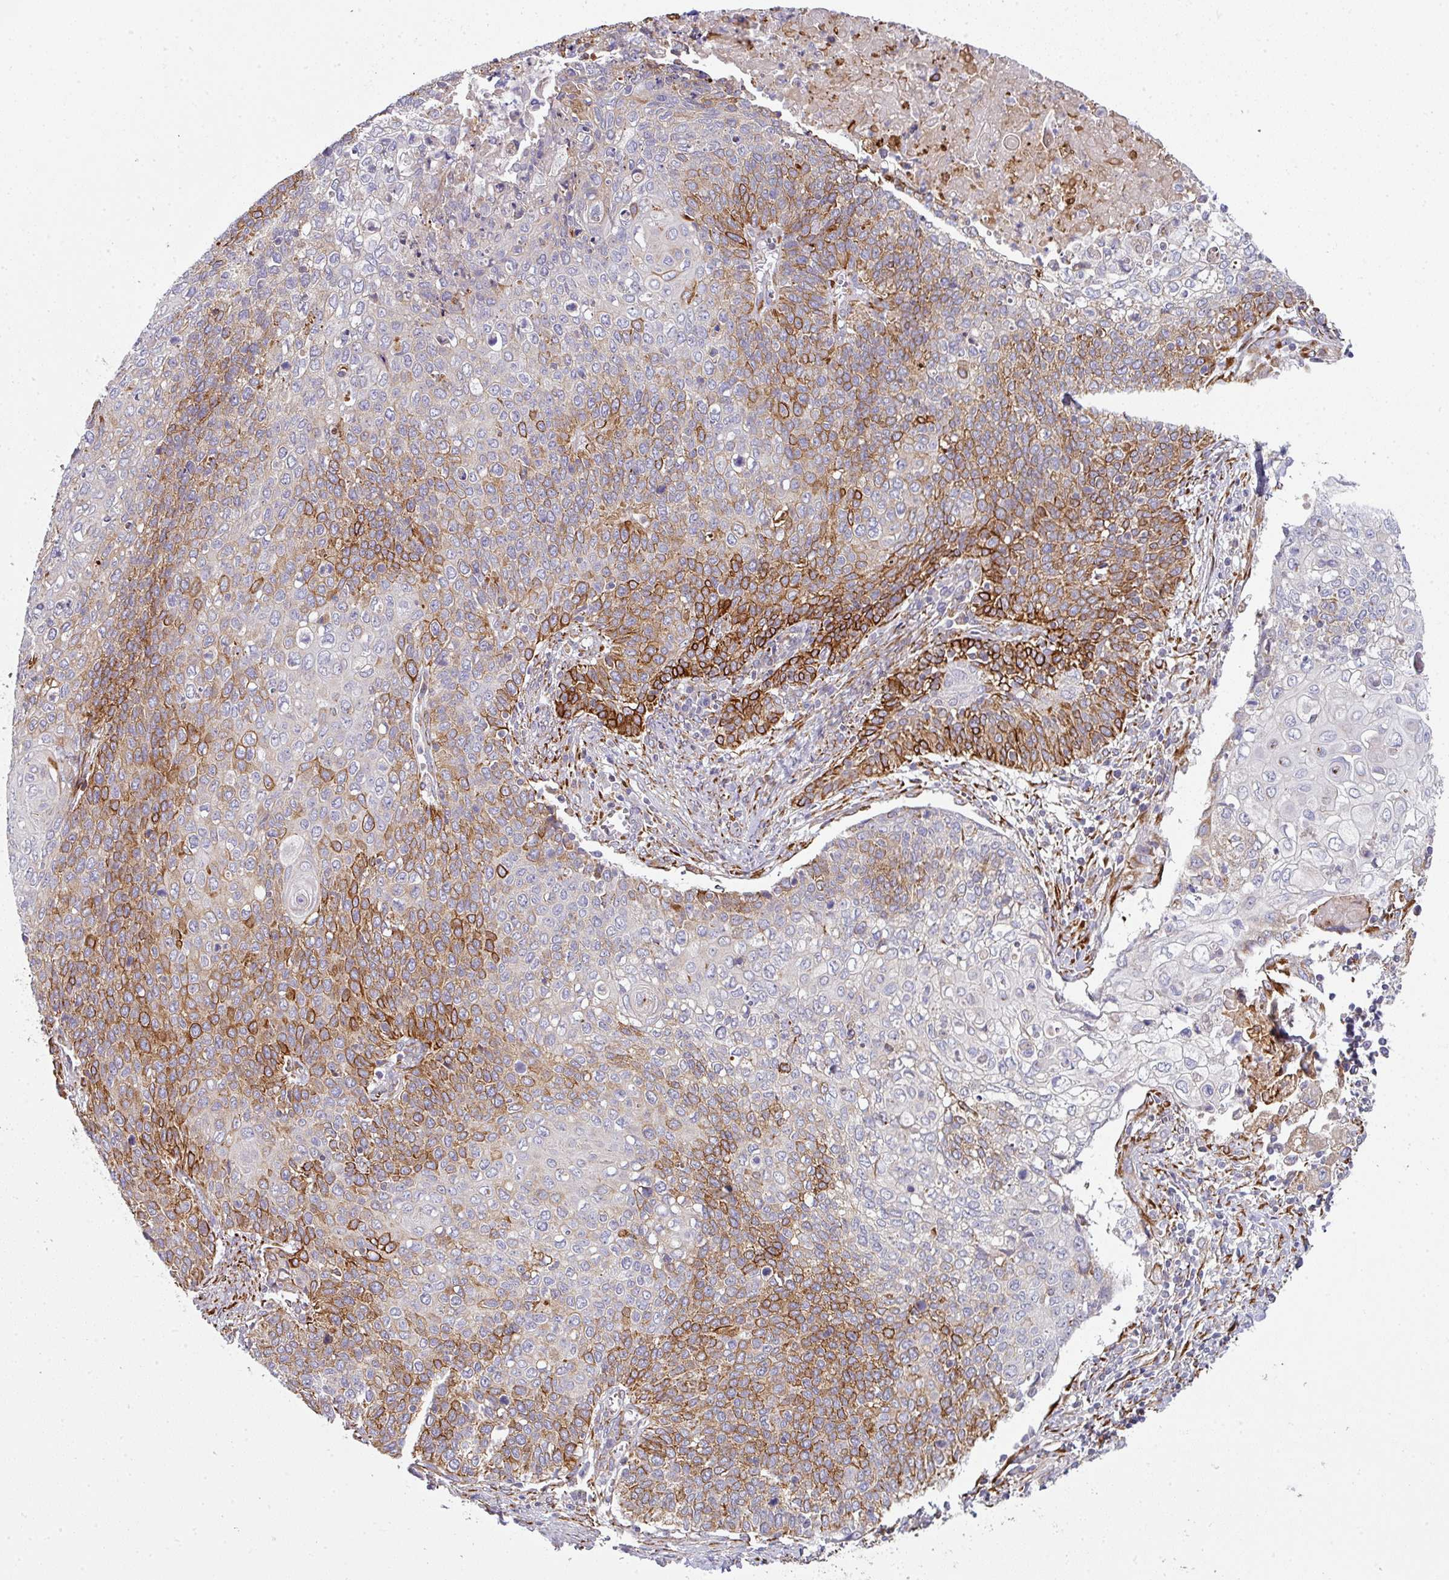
{"staining": {"intensity": "moderate", "quantity": "25%-75%", "location": "cytoplasmic/membranous"}, "tissue": "cervical cancer", "cell_type": "Tumor cells", "image_type": "cancer", "snomed": [{"axis": "morphology", "description": "Squamous cell carcinoma, NOS"}, {"axis": "topography", "description": "Cervix"}], "caption": "DAB (3,3'-diaminobenzidine) immunohistochemical staining of human squamous cell carcinoma (cervical) displays moderate cytoplasmic/membranous protein positivity in approximately 25%-75% of tumor cells.", "gene": "ZNF268", "patient": {"sex": "female", "age": 39}}